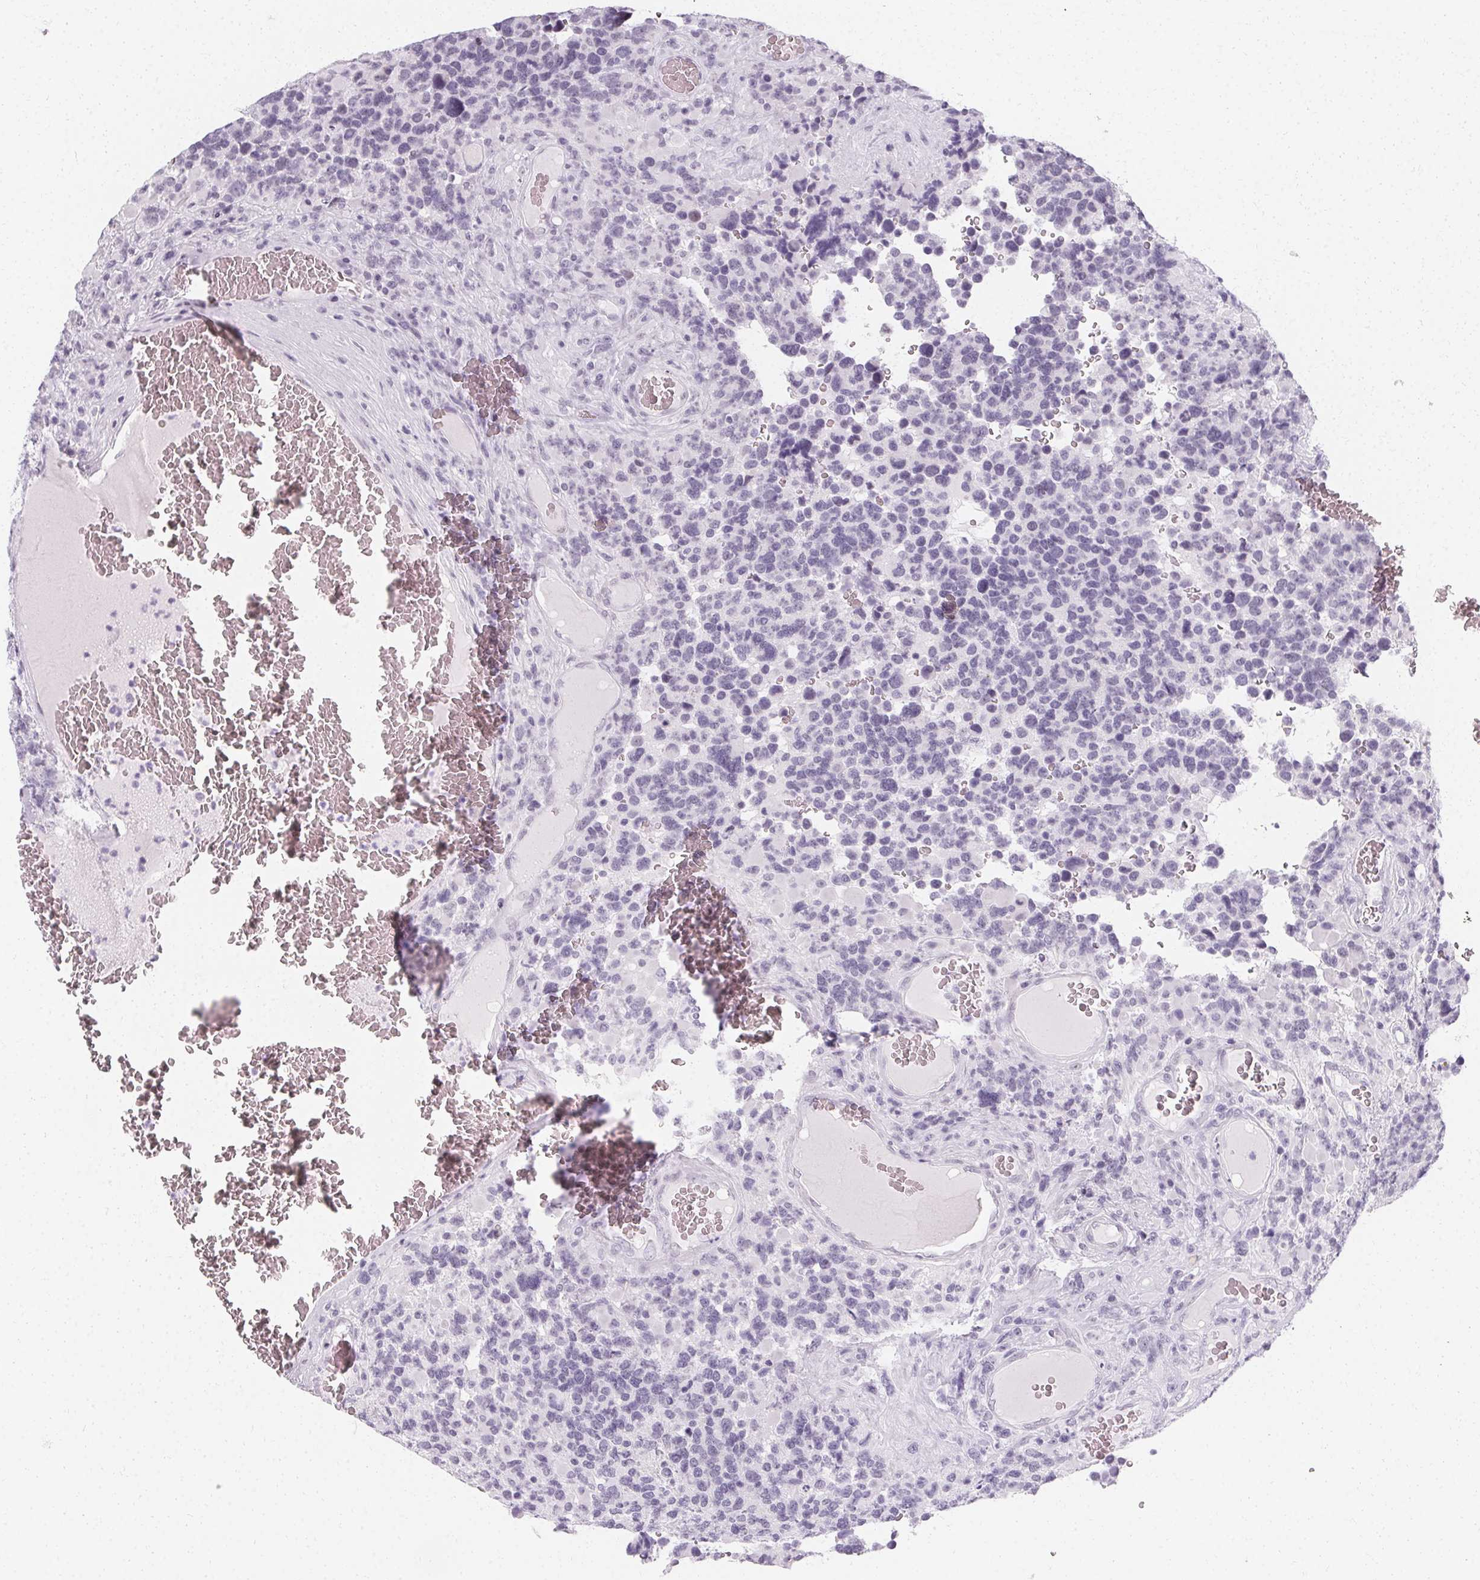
{"staining": {"intensity": "negative", "quantity": "none", "location": "none"}, "tissue": "glioma", "cell_type": "Tumor cells", "image_type": "cancer", "snomed": [{"axis": "morphology", "description": "Glioma, malignant, High grade"}, {"axis": "topography", "description": "Brain"}], "caption": "High power microscopy micrograph of an immunohistochemistry histopathology image of malignant glioma (high-grade), revealing no significant staining in tumor cells.", "gene": "SYNPR", "patient": {"sex": "female", "age": 40}}